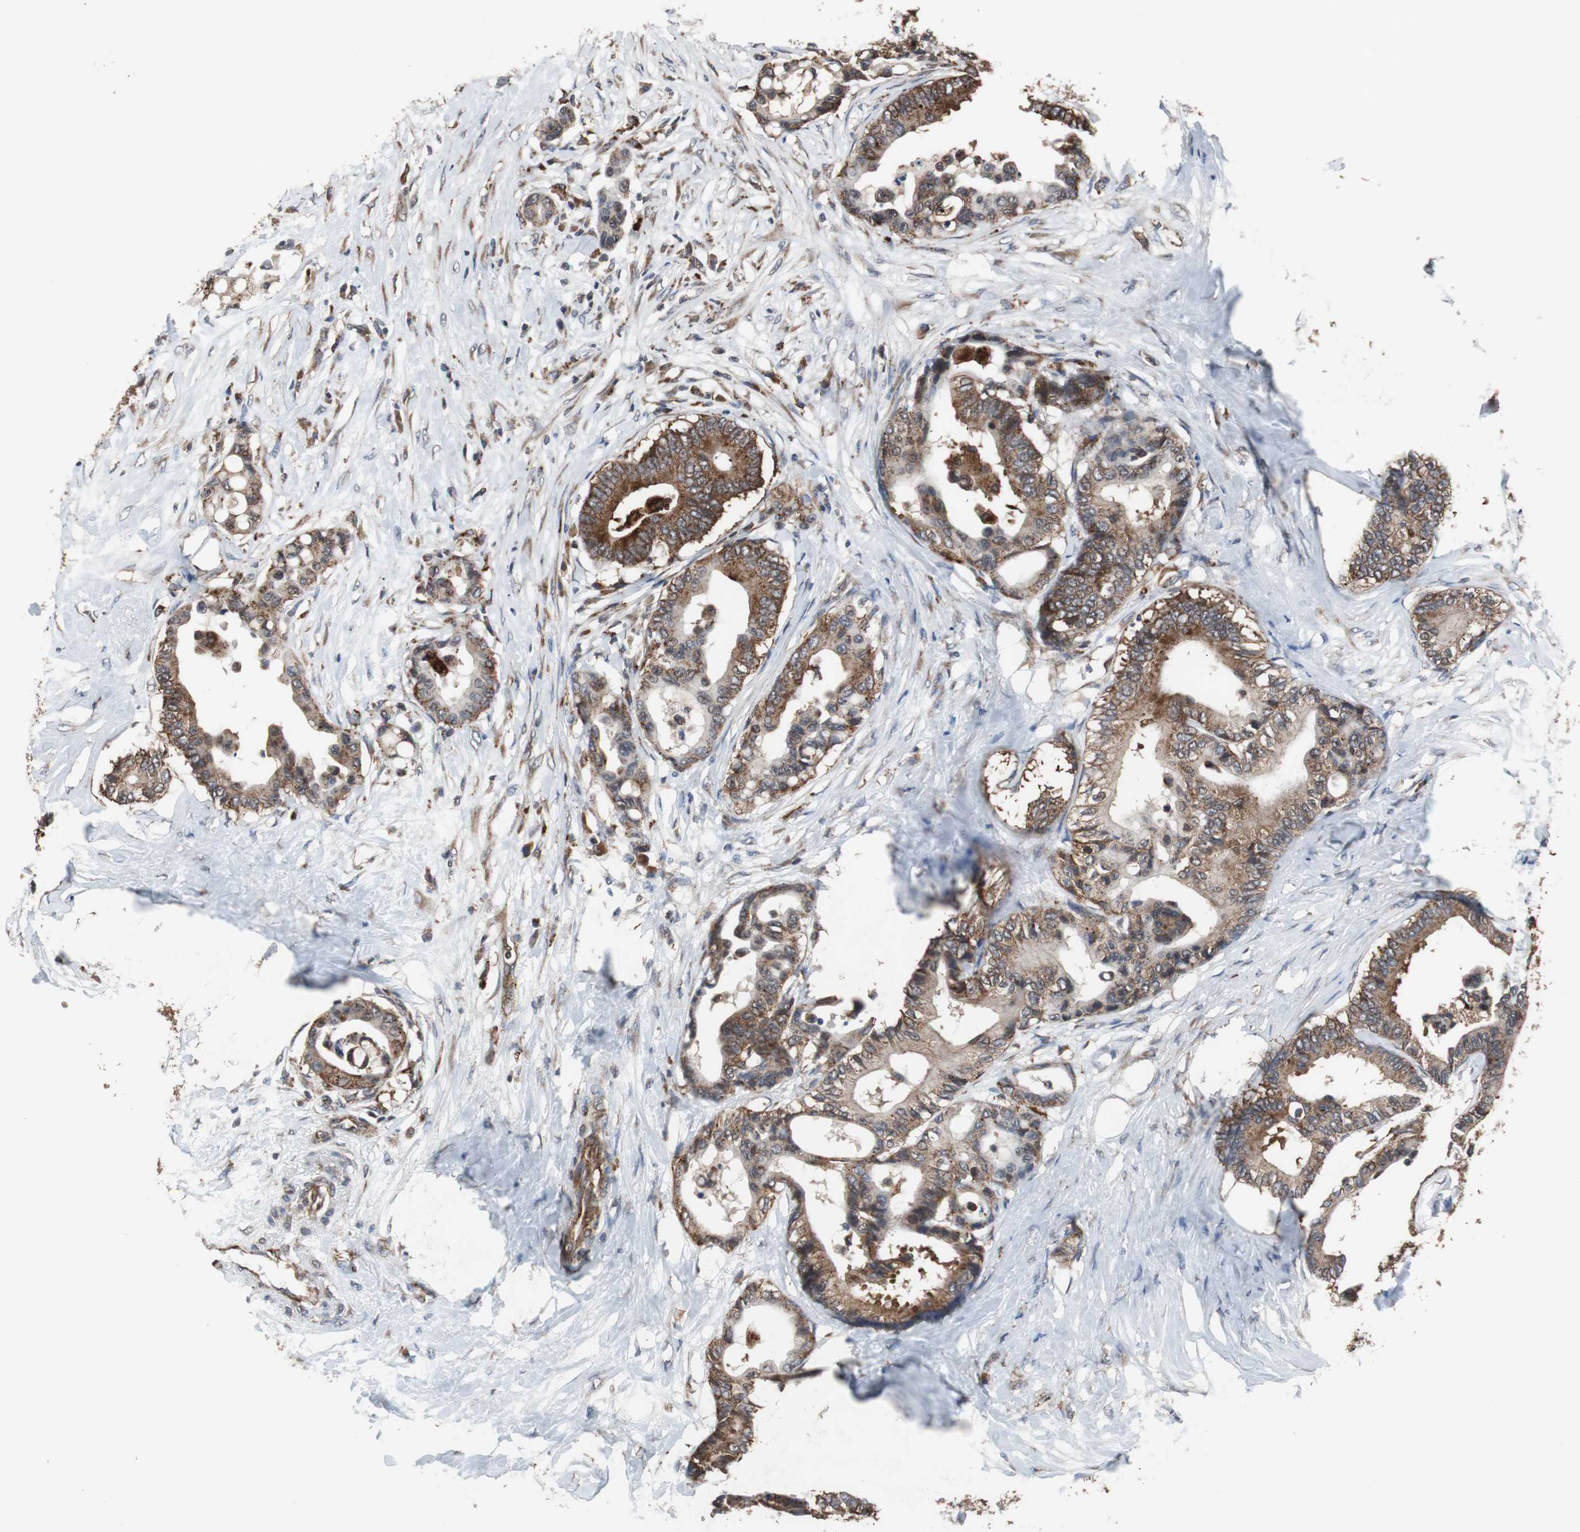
{"staining": {"intensity": "strong", "quantity": ">75%", "location": "cytoplasmic/membranous"}, "tissue": "colorectal cancer", "cell_type": "Tumor cells", "image_type": "cancer", "snomed": [{"axis": "morphology", "description": "Normal tissue, NOS"}, {"axis": "morphology", "description": "Adenocarcinoma, NOS"}, {"axis": "topography", "description": "Colon"}], "caption": "Colorectal adenocarcinoma tissue demonstrates strong cytoplasmic/membranous positivity in approximately >75% of tumor cells", "gene": "USP10", "patient": {"sex": "male", "age": 82}}